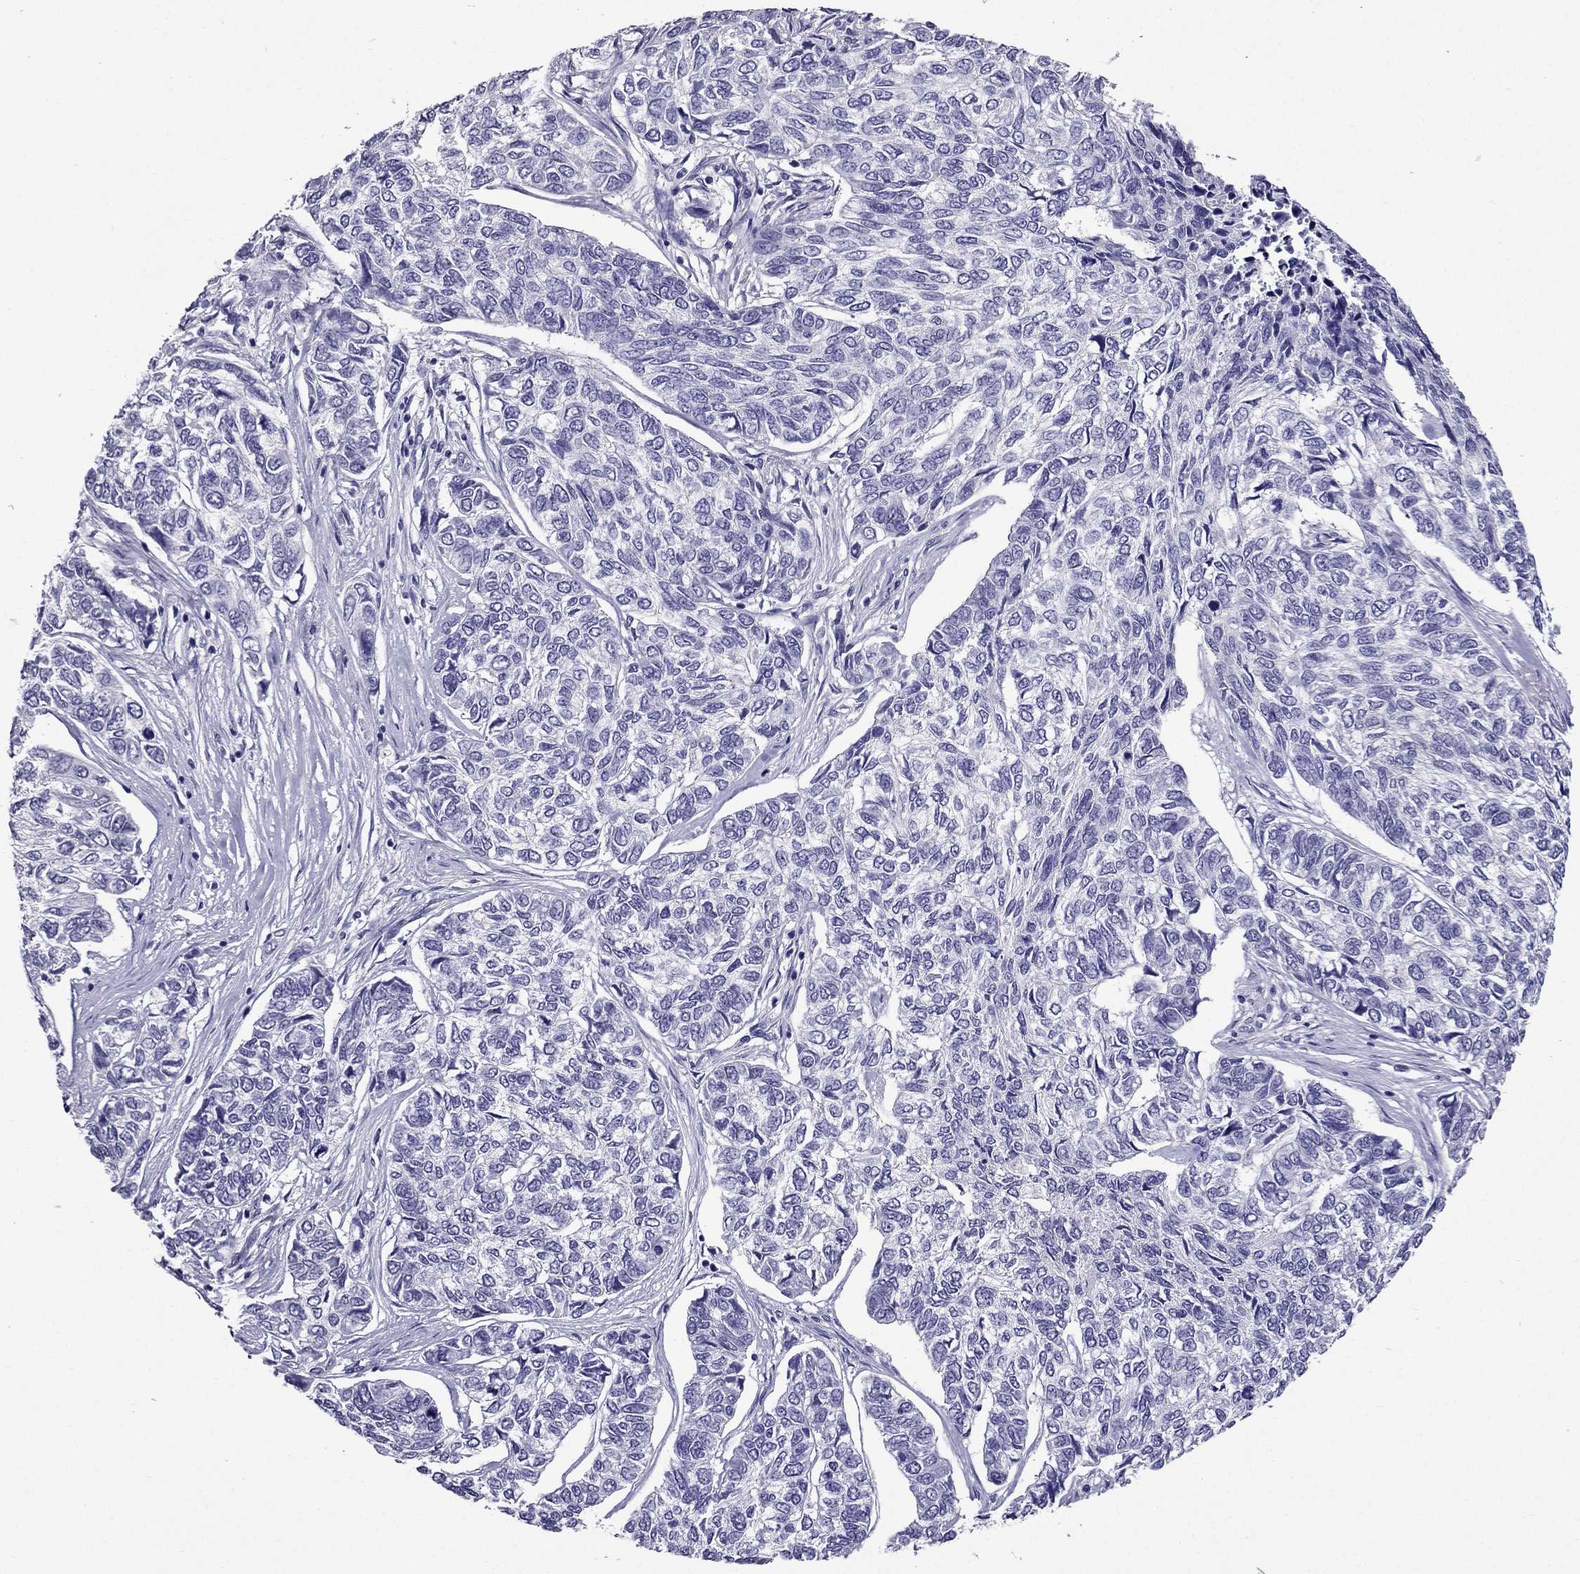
{"staining": {"intensity": "negative", "quantity": "none", "location": "none"}, "tissue": "skin cancer", "cell_type": "Tumor cells", "image_type": "cancer", "snomed": [{"axis": "morphology", "description": "Basal cell carcinoma"}, {"axis": "topography", "description": "Skin"}], "caption": "Micrograph shows no protein positivity in tumor cells of skin cancer (basal cell carcinoma) tissue.", "gene": "ZNF541", "patient": {"sex": "female", "age": 65}}